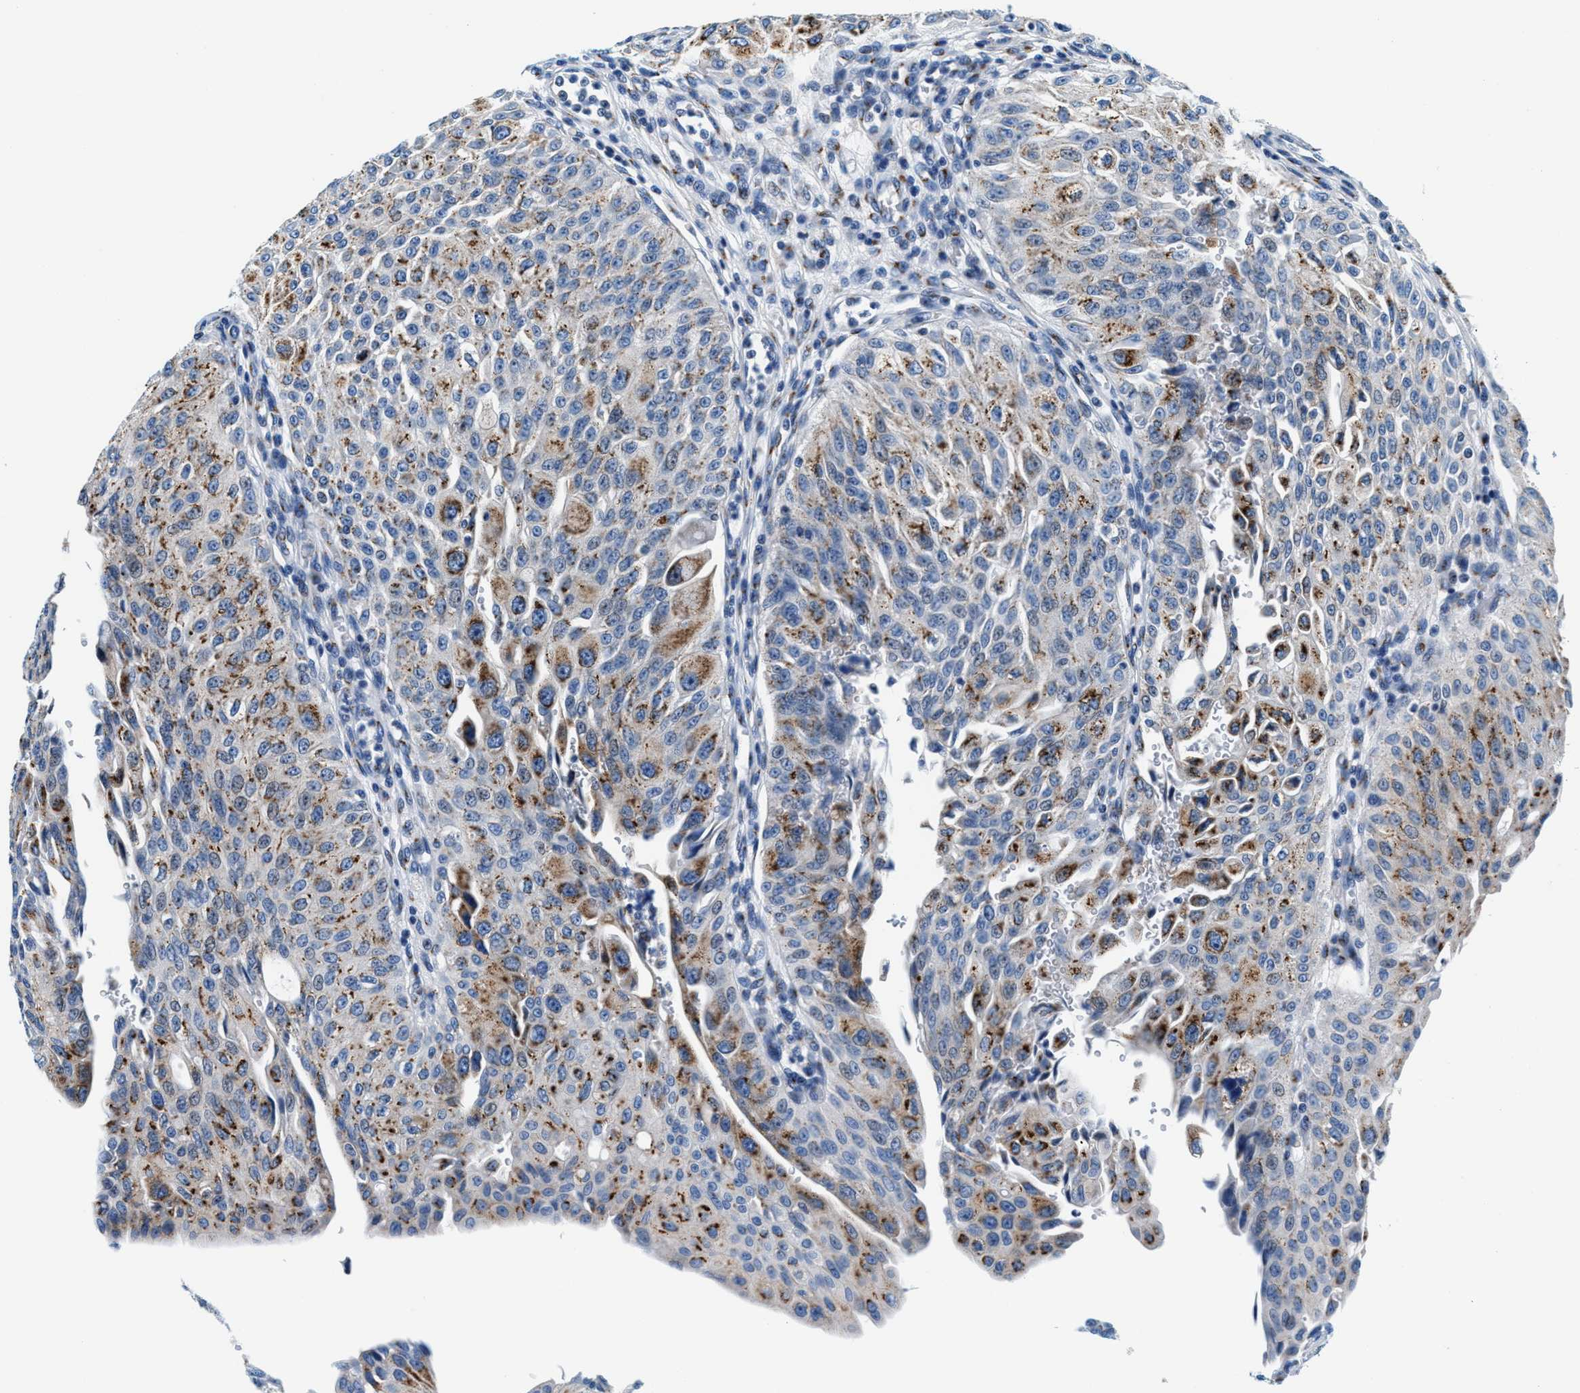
{"staining": {"intensity": "moderate", "quantity": ">75%", "location": "cytoplasmic/membranous"}, "tissue": "urothelial cancer", "cell_type": "Tumor cells", "image_type": "cancer", "snomed": [{"axis": "morphology", "description": "Urothelial carcinoma, High grade"}, {"axis": "topography", "description": "Urinary bladder"}], "caption": "Urothelial cancer stained for a protein (brown) demonstrates moderate cytoplasmic/membranous positive expression in about >75% of tumor cells.", "gene": "VPS53", "patient": {"sex": "male", "age": 46}}